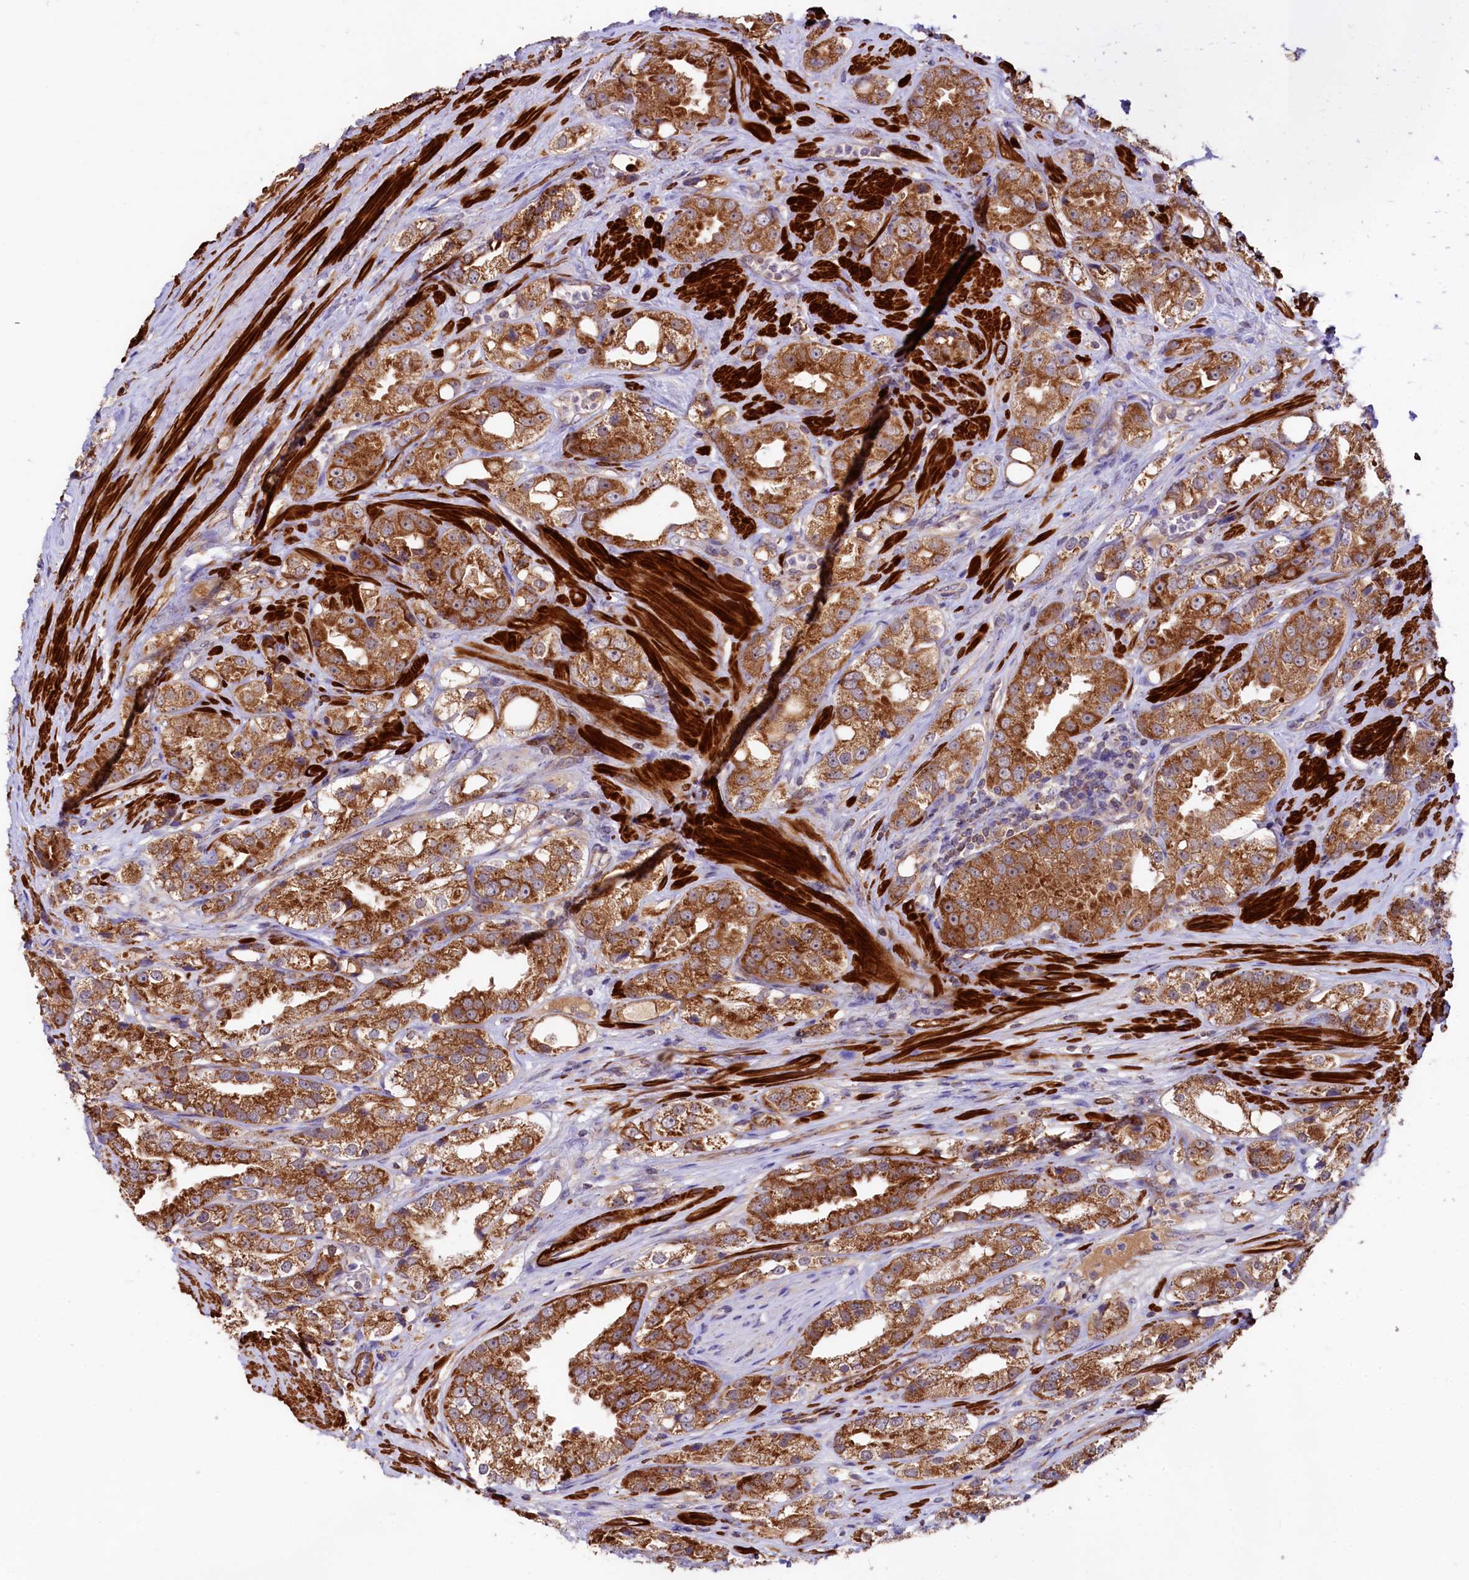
{"staining": {"intensity": "strong", "quantity": ">75%", "location": "cytoplasmic/membranous"}, "tissue": "prostate cancer", "cell_type": "Tumor cells", "image_type": "cancer", "snomed": [{"axis": "morphology", "description": "Adenocarcinoma, NOS"}, {"axis": "topography", "description": "Prostate"}], "caption": "About >75% of tumor cells in human prostate cancer (adenocarcinoma) reveal strong cytoplasmic/membranous protein expression as visualized by brown immunohistochemical staining.", "gene": "CIAO3", "patient": {"sex": "male", "age": 79}}